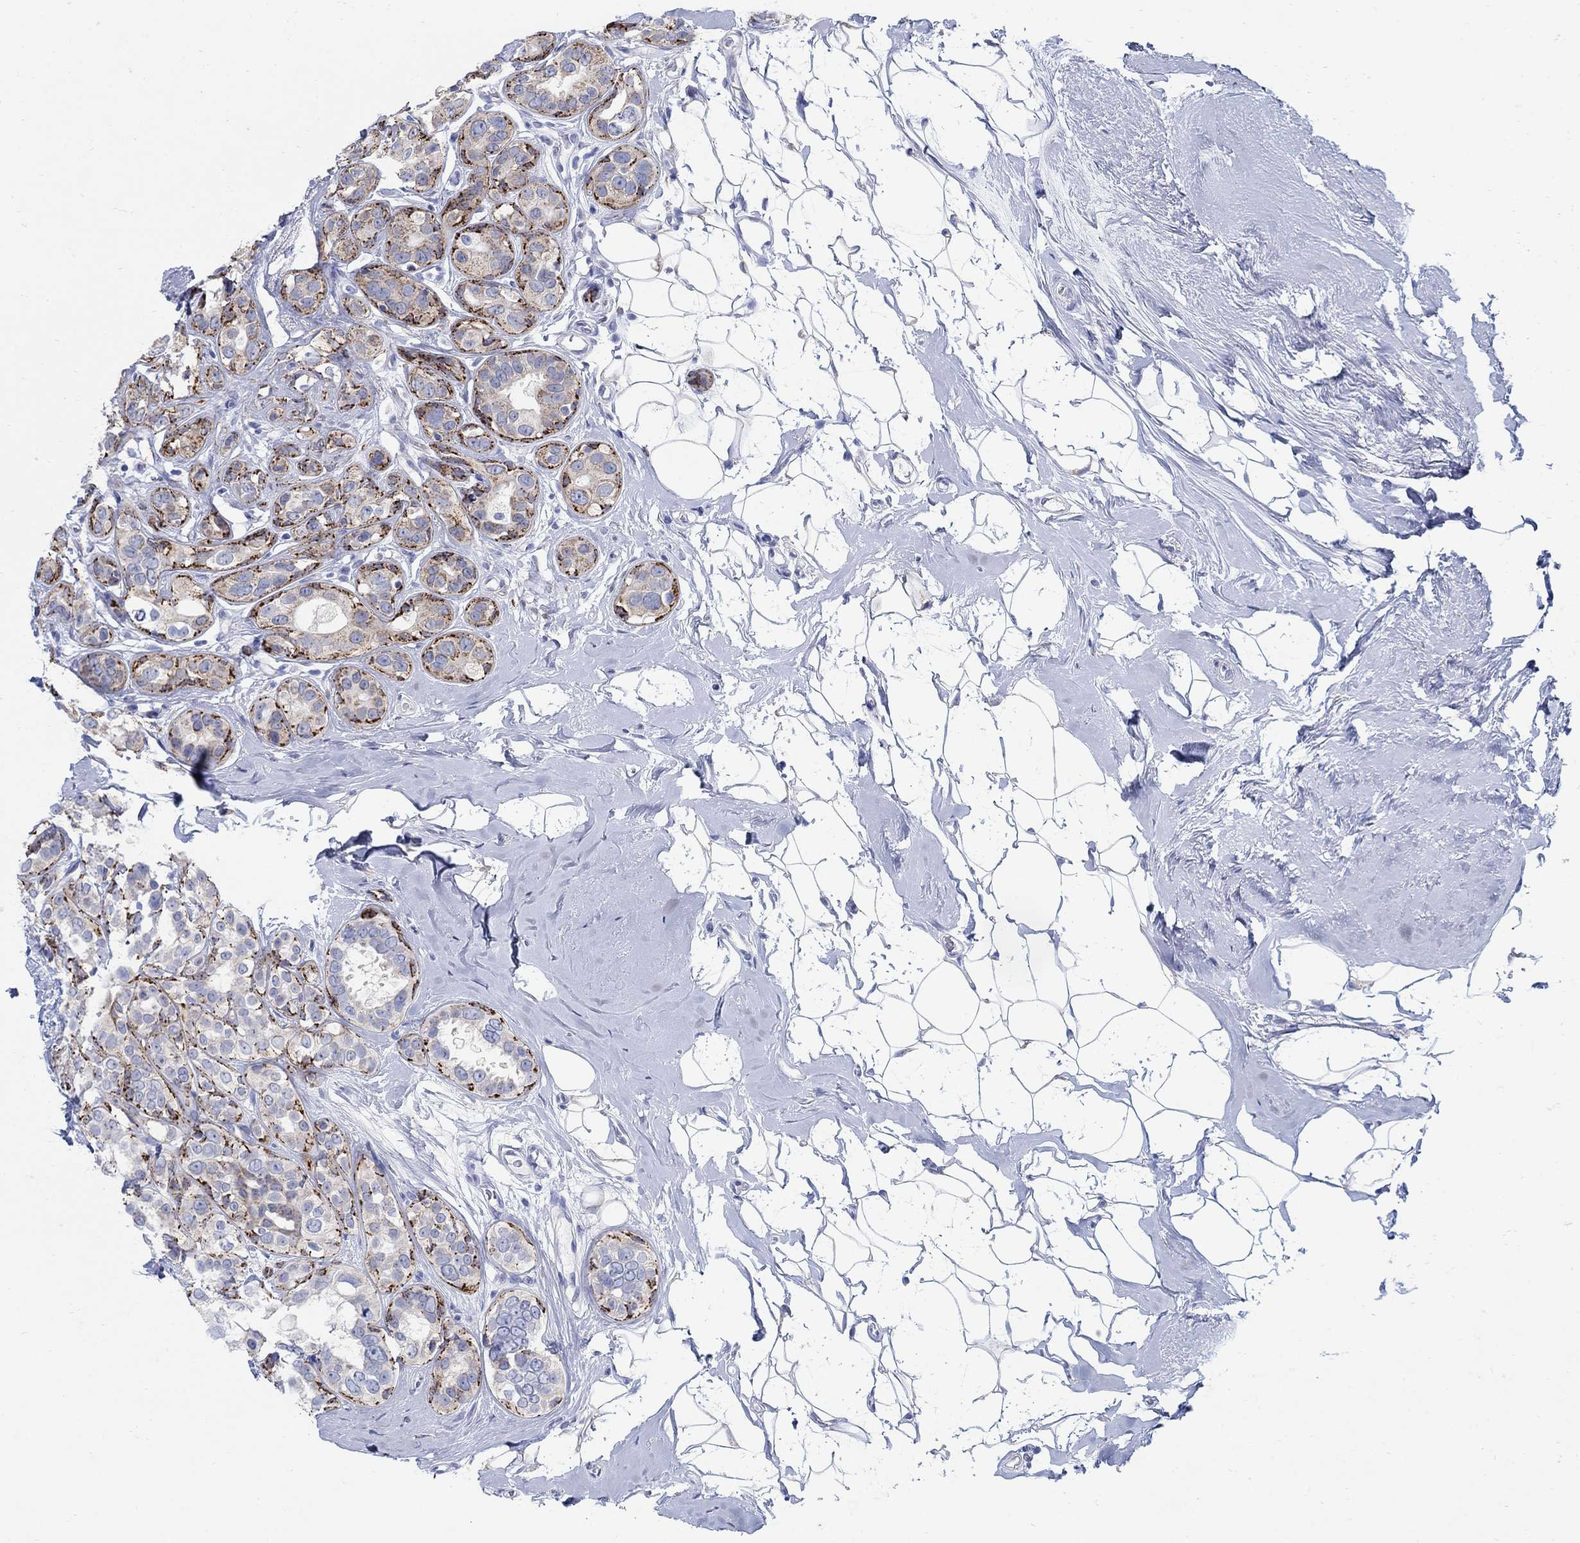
{"staining": {"intensity": "strong", "quantity": "25%-75%", "location": "cytoplasmic/membranous"}, "tissue": "breast cancer", "cell_type": "Tumor cells", "image_type": "cancer", "snomed": [{"axis": "morphology", "description": "Duct carcinoma"}, {"axis": "topography", "description": "Breast"}], "caption": "Immunohistochemistry (IHC) (DAB) staining of human breast cancer exhibits strong cytoplasmic/membranous protein expression in about 25%-75% of tumor cells.", "gene": "ZDHHC14", "patient": {"sex": "female", "age": 55}}